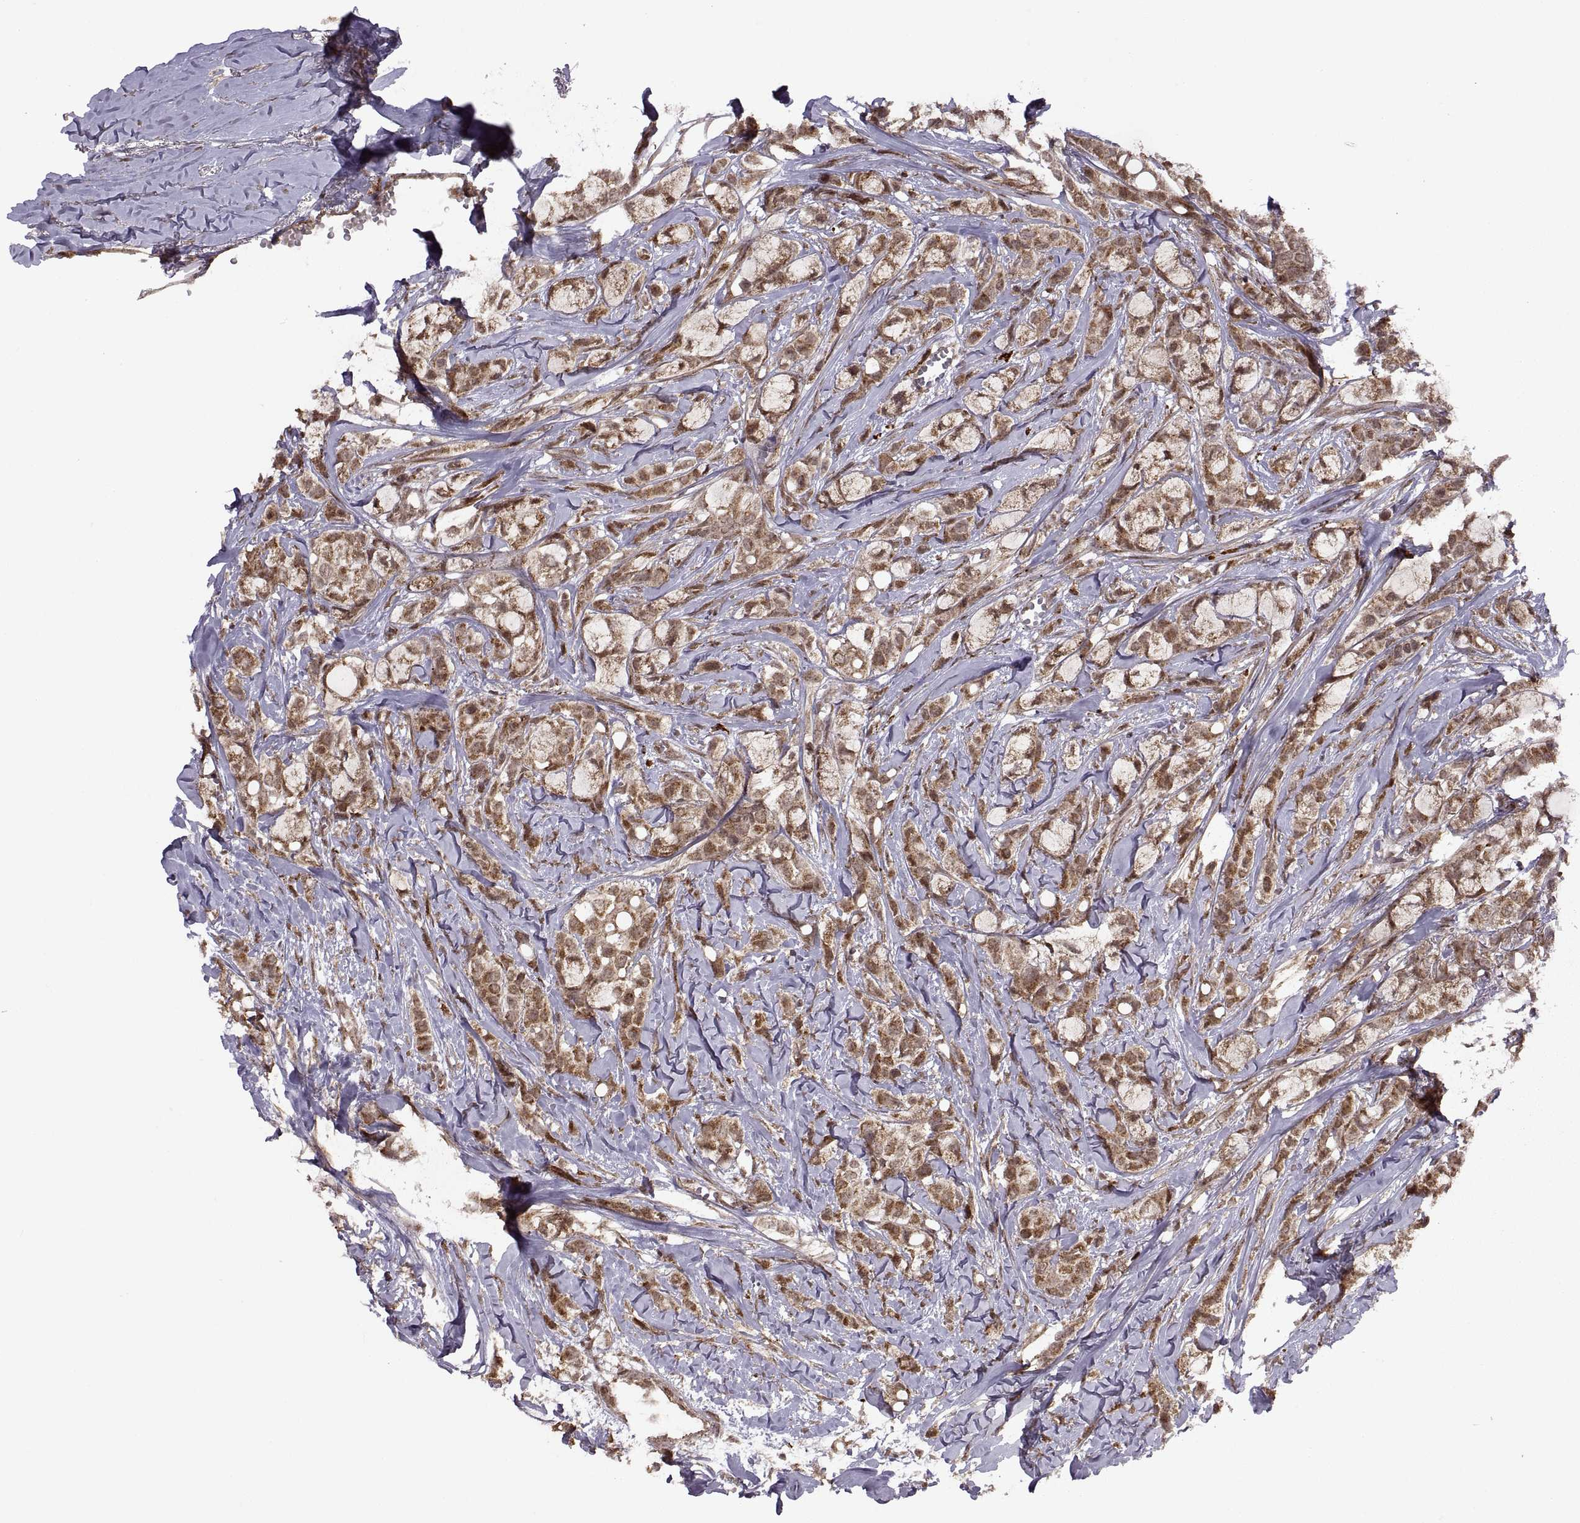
{"staining": {"intensity": "moderate", "quantity": ">75%", "location": "cytoplasmic/membranous"}, "tissue": "breast cancer", "cell_type": "Tumor cells", "image_type": "cancer", "snomed": [{"axis": "morphology", "description": "Duct carcinoma"}, {"axis": "topography", "description": "Breast"}], "caption": "DAB immunohistochemical staining of invasive ductal carcinoma (breast) demonstrates moderate cytoplasmic/membranous protein expression in approximately >75% of tumor cells.", "gene": "PTOV1", "patient": {"sex": "female", "age": 85}}